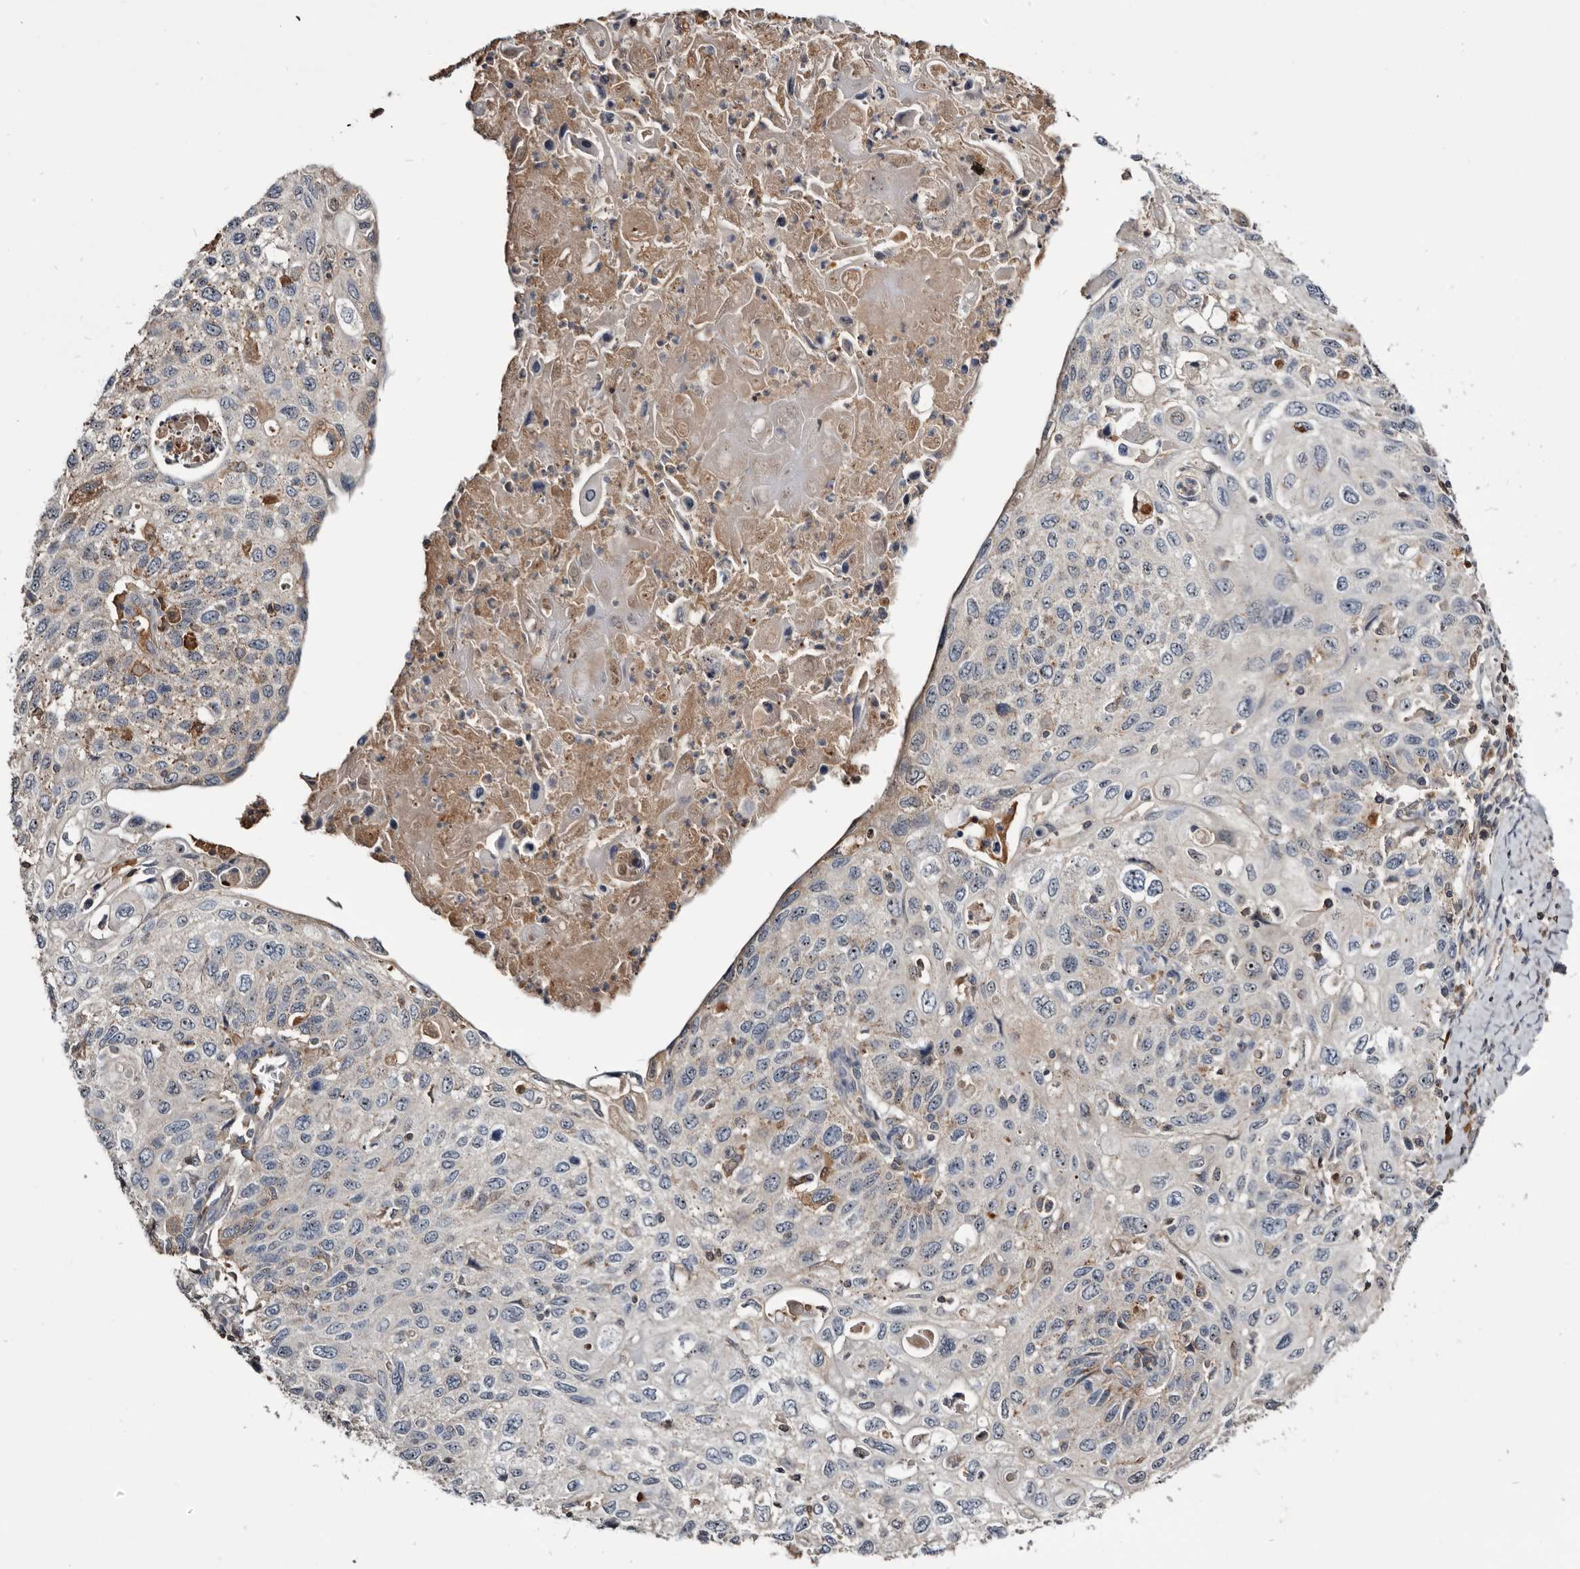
{"staining": {"intensity": "weak", "quantity": "<25%", "location": "cytoplasmic/membranous"}, "tissue": "cervical cancer", "cell_type": "Tumor cells", "image_type": "cancer", "snomed": [{"axis": "morphology", "description": "Squamous cell carcinoma, NOS"}, {"axis": "topography", "description": "Cervix"}], "caption": "DAB (3,3'-diaminobenzidine) immunohistochemical staining of squamous cell carcinoma (cervical) exhibits no significant positivity in tumor cells.", "gene": "TTC39A", "patient": {"sex": "female", "age": 70}}